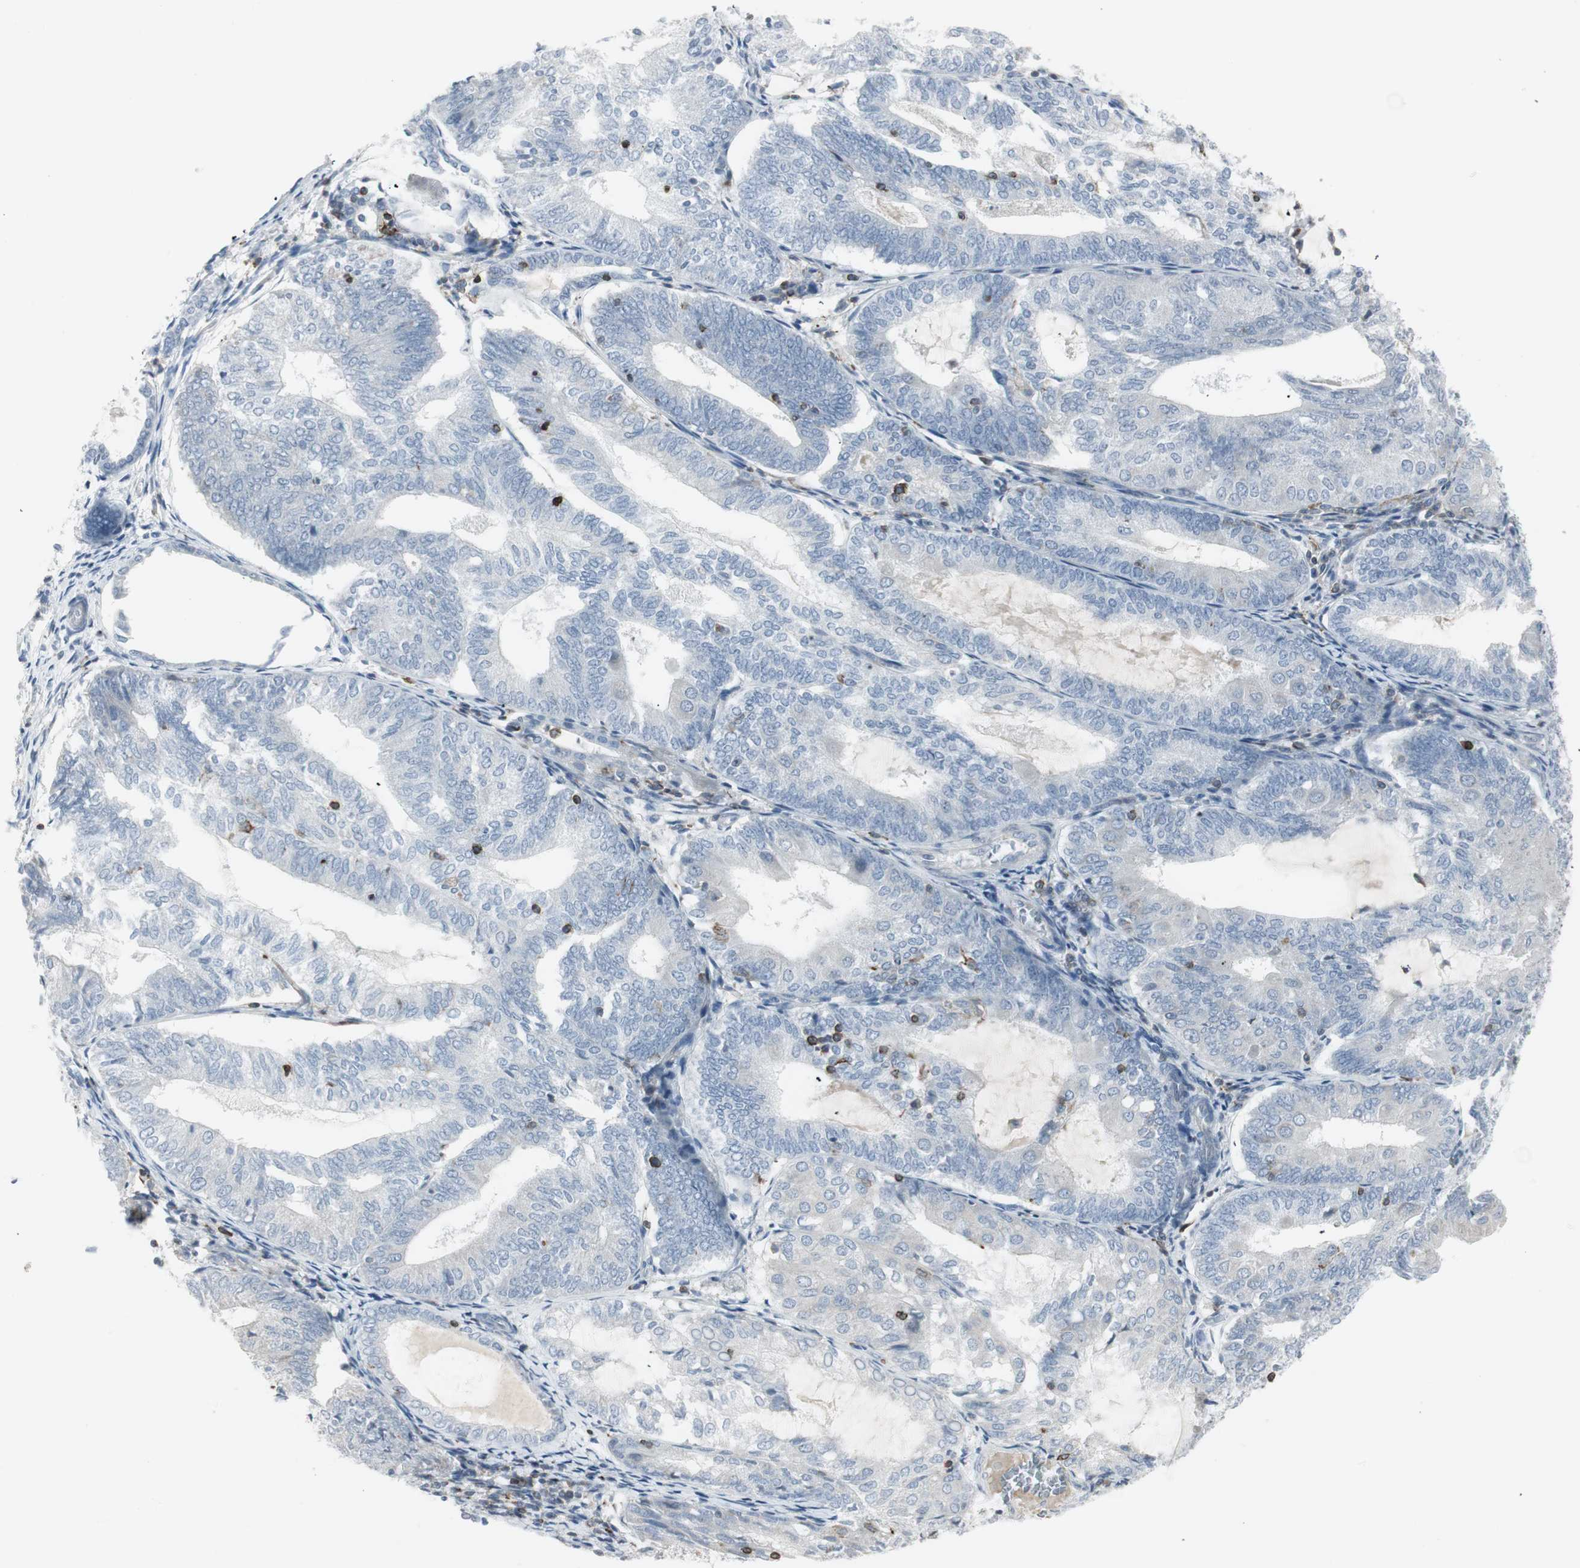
{"staining": {"intensity": "negative", "quantity": "none", "location": "none"}, "tissue": "endometrial cancer", "cell_type": "Tumor cells", "image_type": "cancer", "snomed": [{"axis": "morphology", "description": "Adenocarcinoma, NOS"}, {"axis": "topography", "description": "Endometrium"}], "caption": "Endometrial adenocarcinoma was stained to show a protein in brown. There is no significant staining in tumor cells.", "gene": "MAP4K4", "patient": {"sex": "female", "age": 81}}